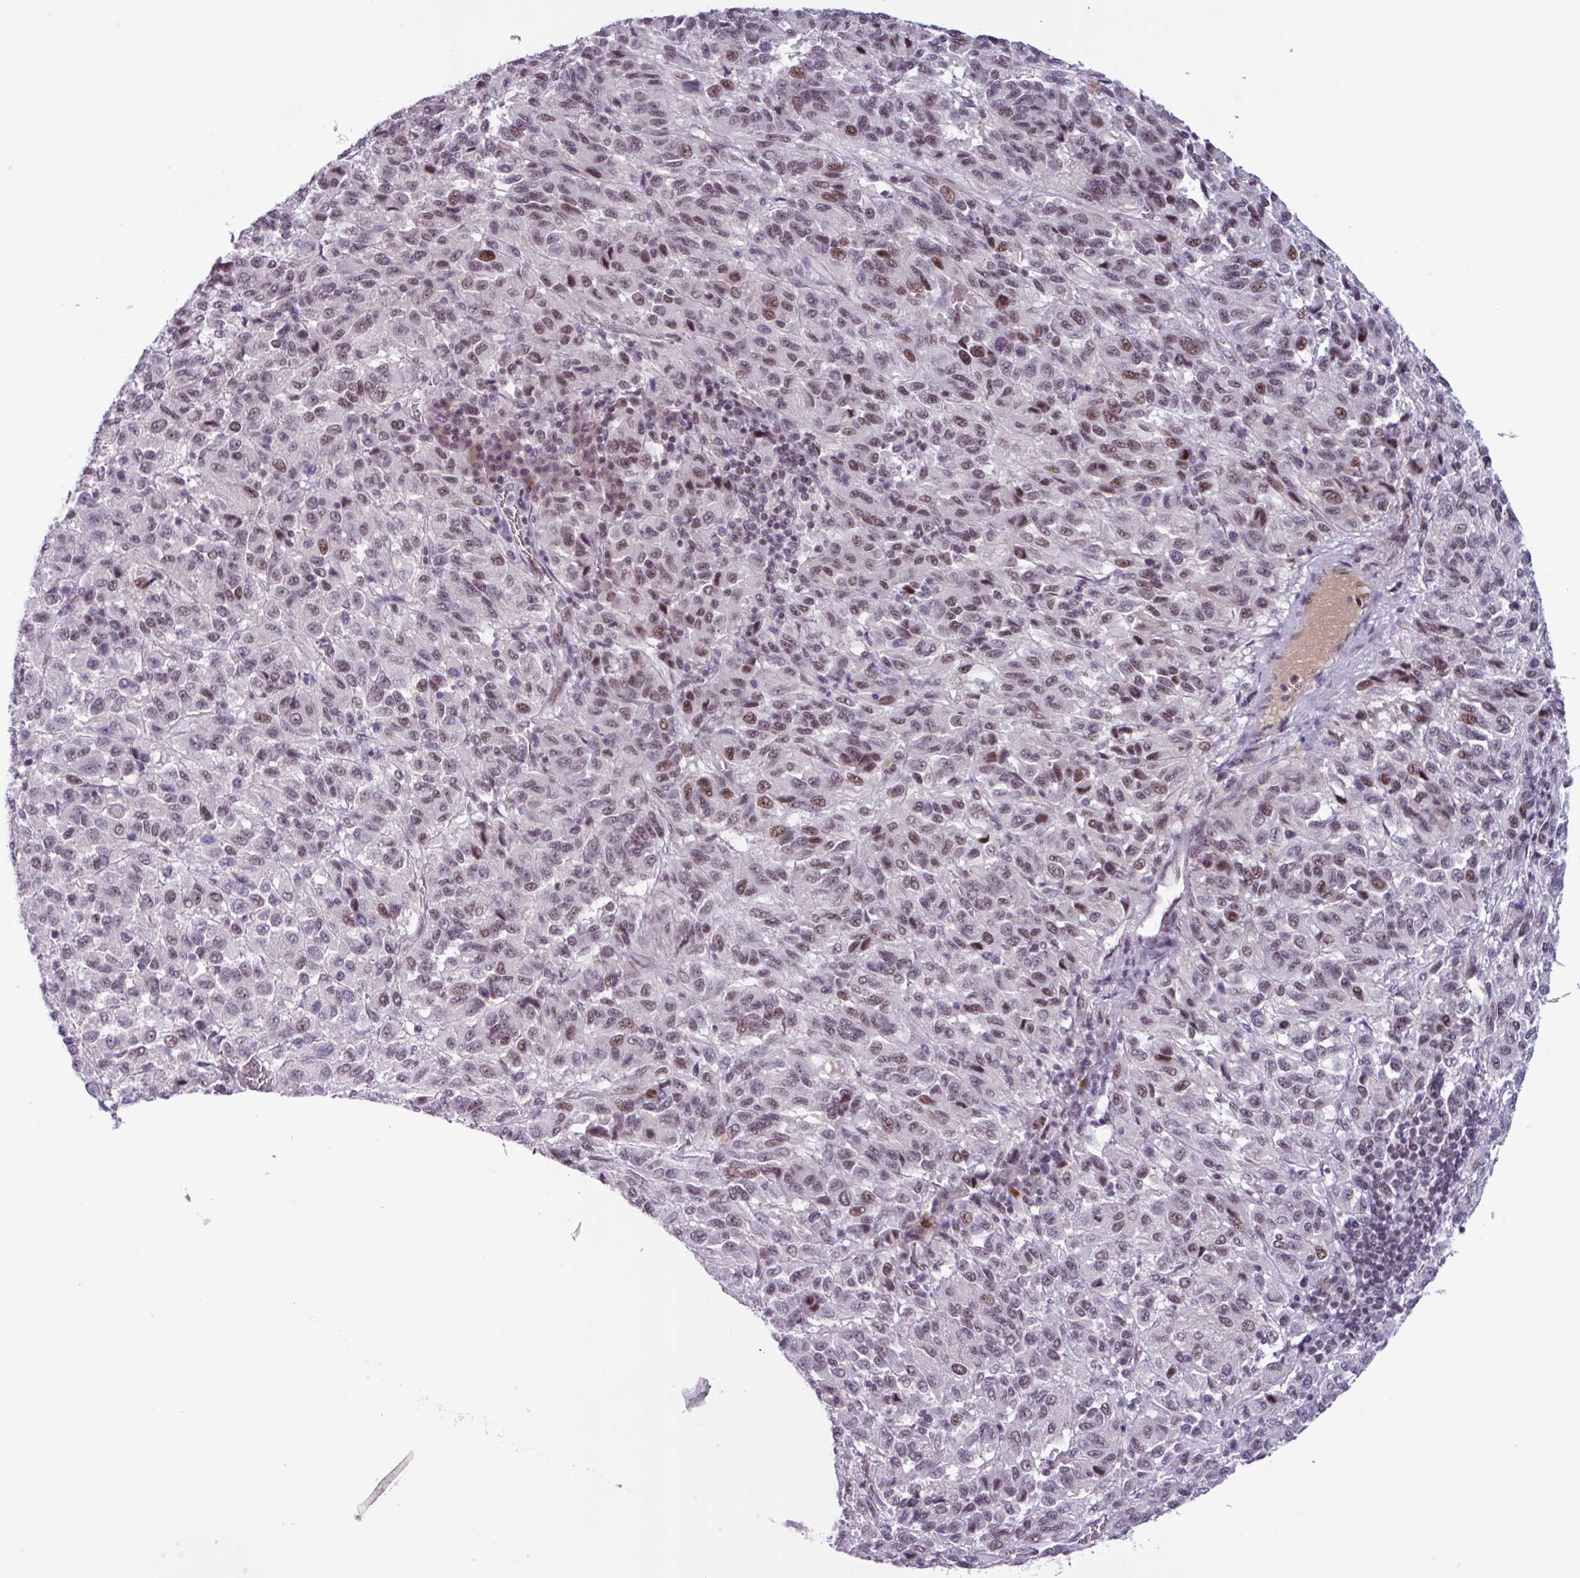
{"staining": {"intensity": "moderate", "quantity": "<25%", "location": "nuclear"}, "tissue": "melanoma", "cell_type": "Tumor cells", "image_type": "cancer", "snomed": [{"axis": "morphology", "description": "Malignant melanoma, Metastatic site"}, {"axis": "topography", "description": "Lung"}], "caption": "Protein staining of melanoma tissue demonstrates moderate nuclear expression in about <25% of tumor cells.", "gene": "ZNF575", "patient": {"sex": "male", "age": 64}}